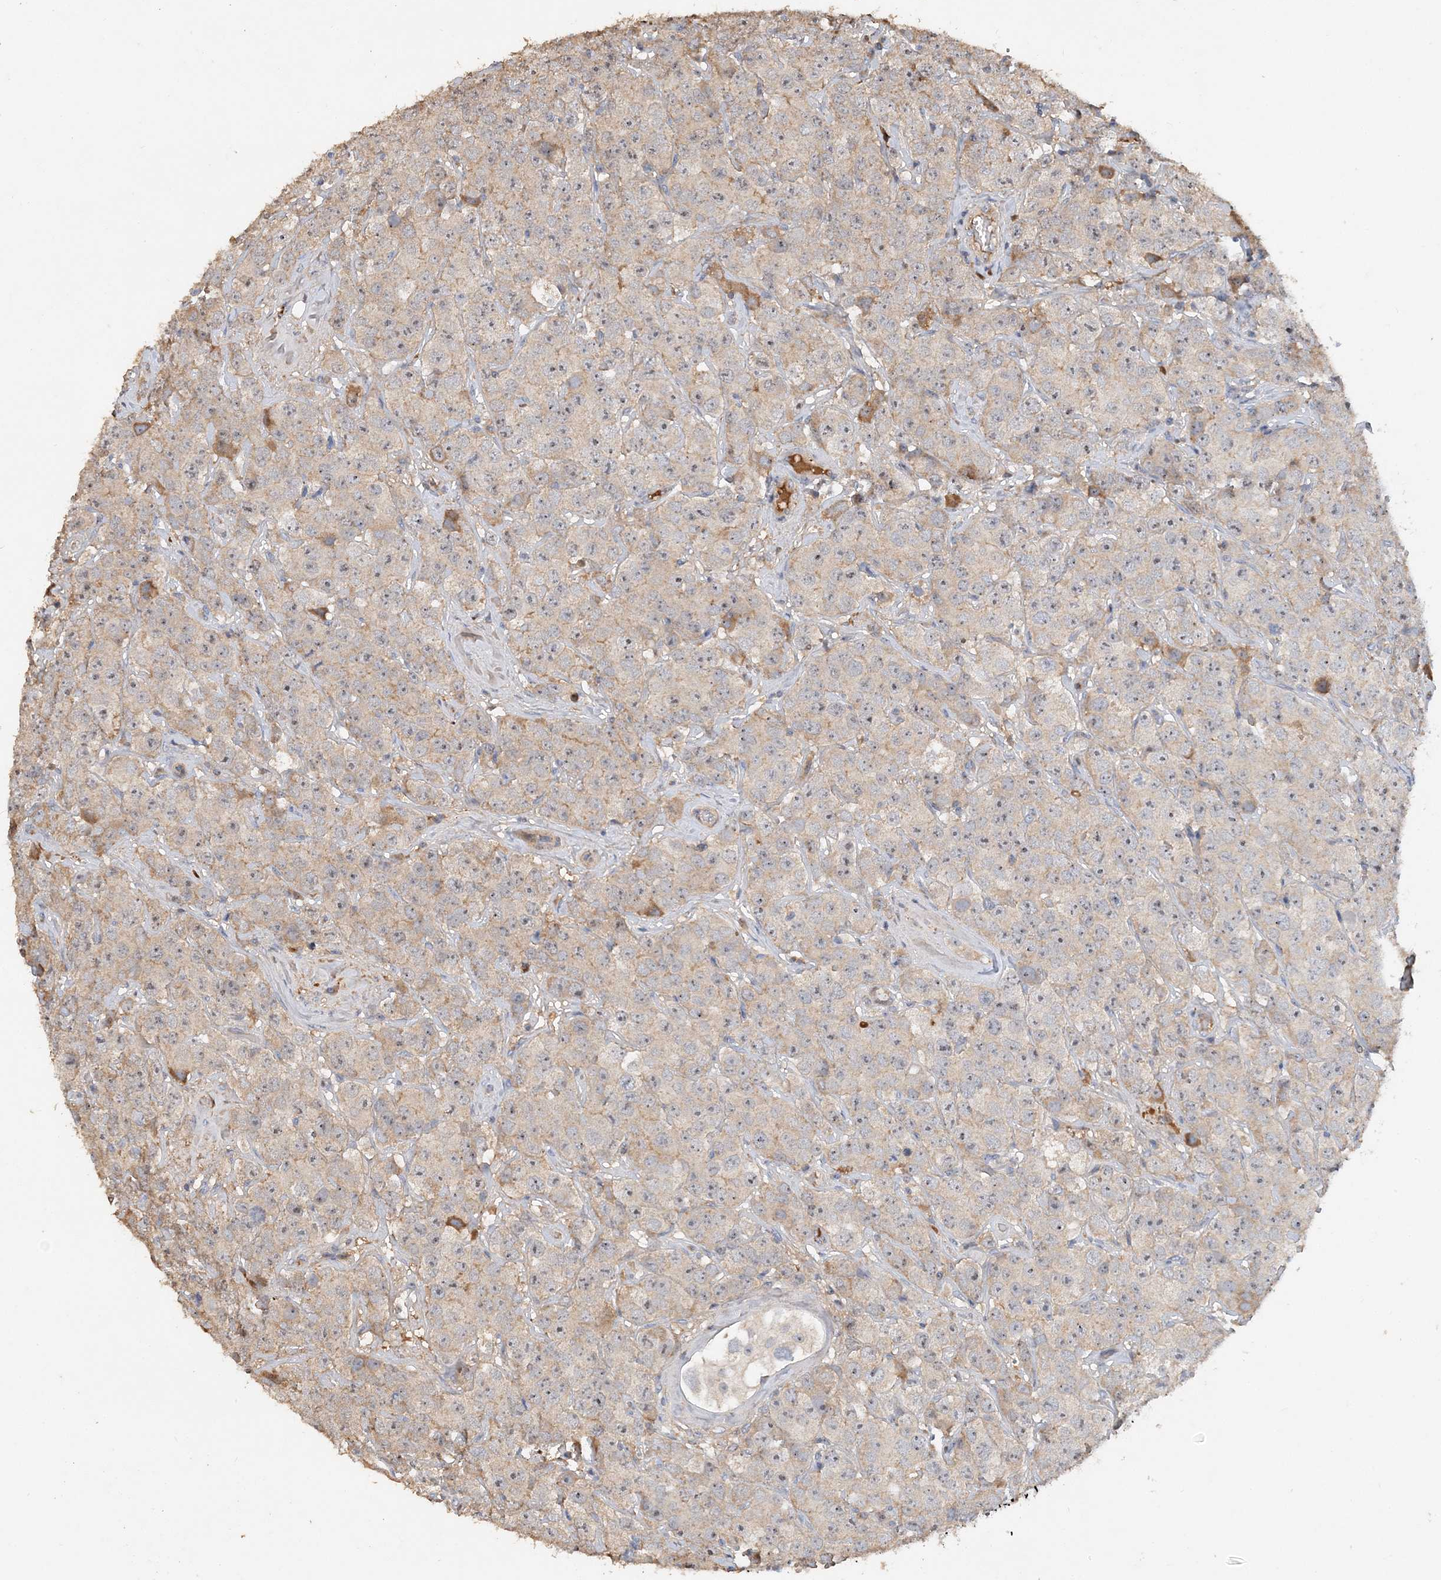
{"staining": {"intensity": "weak", "quantity": "25%-75%", "location": "cytoplasmic/membranous,nuclear"}, "tissue": "testis cancer", "cell_type": "Tumor cells", "image_type": "cancer", "snomed": [{"axis": "morphology", "description": "Seminoma, NOS"}, {"axis": "topography", "description": "Testis"}], "caption": "Protein staining shows weak cytoplasmic/membranous and nuclear expression in approximately 25%-75% of tumor cells in testis cancer (seminoma). The staining is performed using DAB brown chromogen to label protein expression. The nuclei are counter-stained blue using hematoxylin.", "gene": "GRINA", "patient": {"sex": "male", "age": 28}}